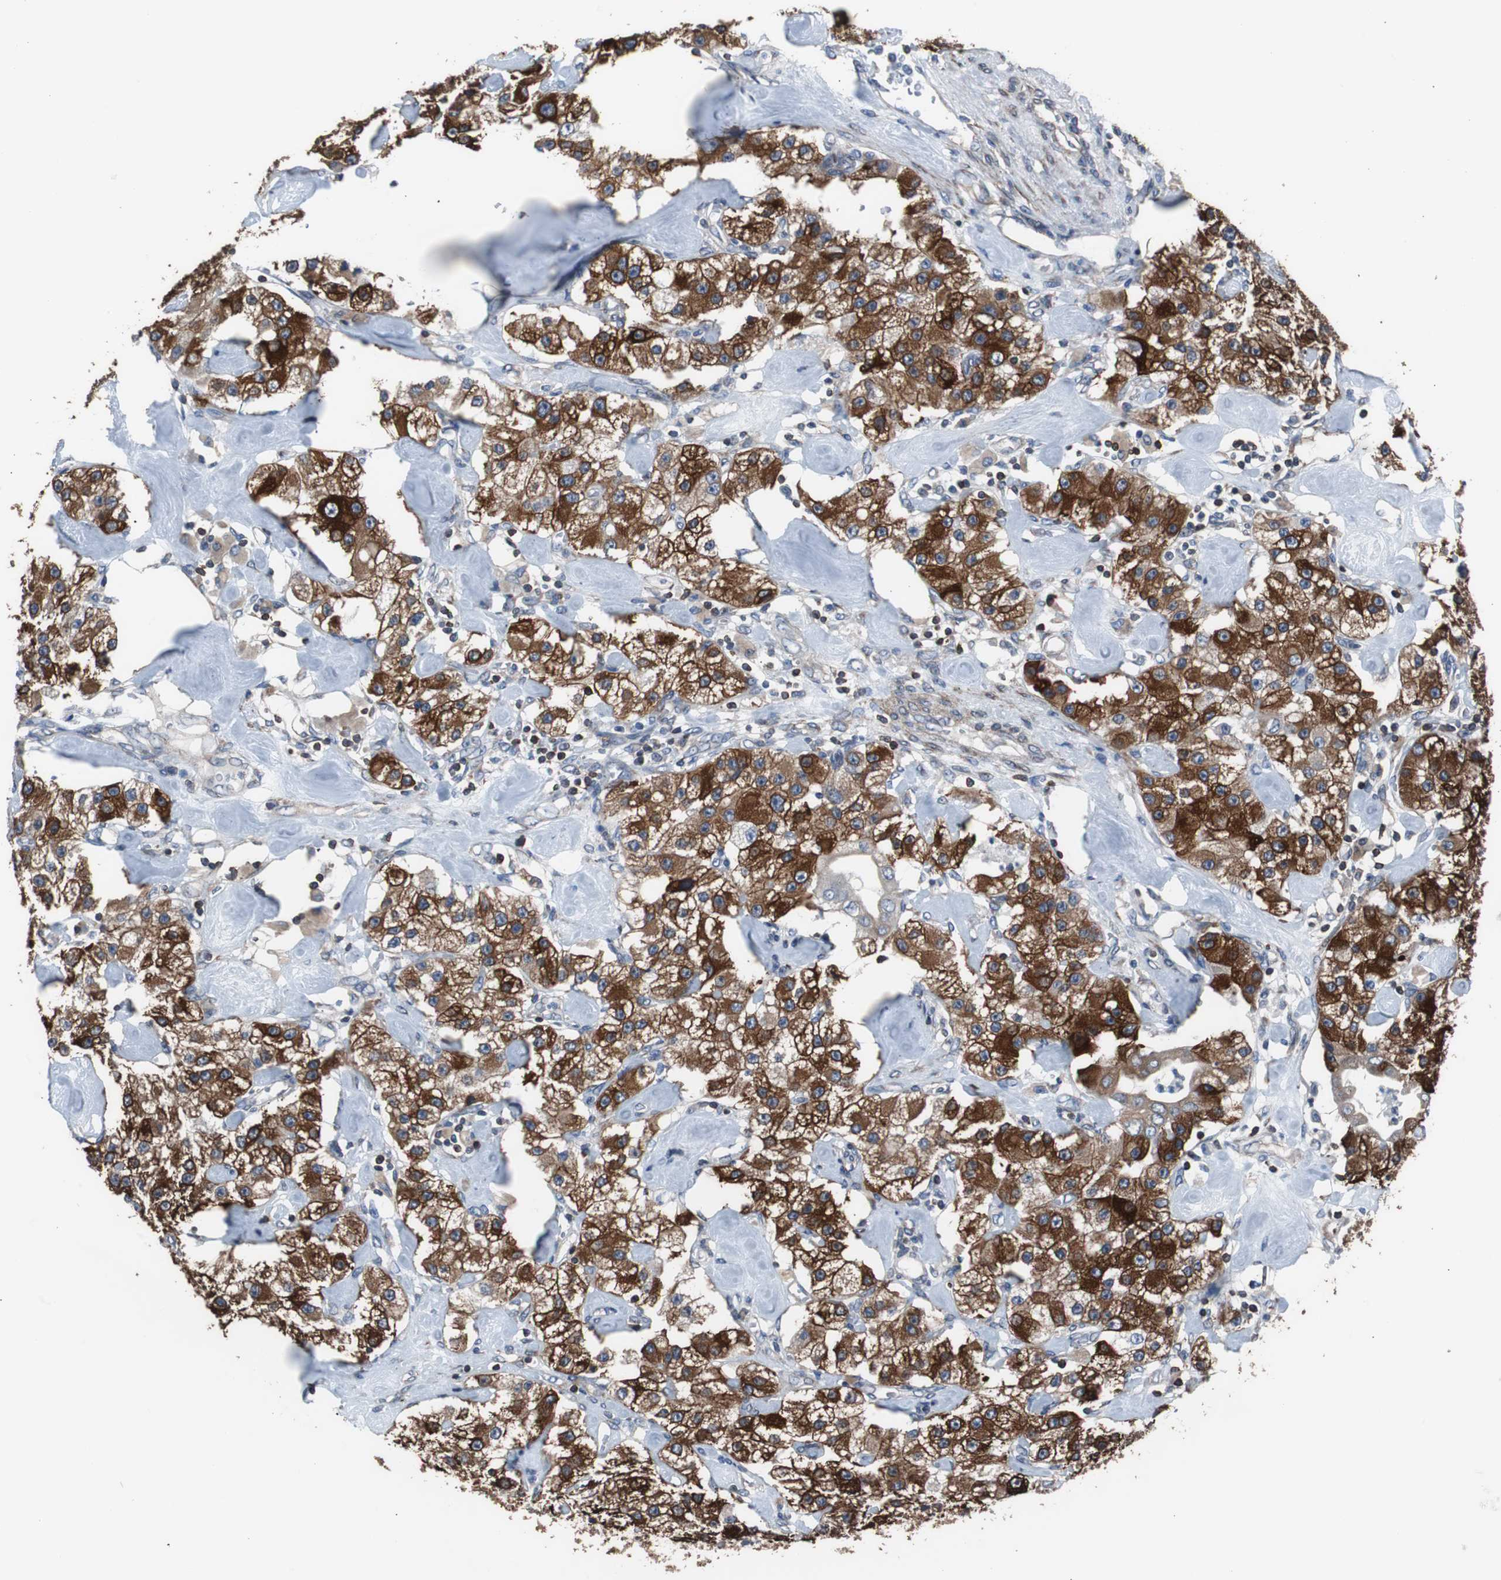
{"staining": {"intensity": "strong", "quantity": ">75%", "location": "cytoplasmic/membranous"}, "tissue": "carcinoid", "cell_type": "Tumor cells", "image_type": "cancer", "snomed": [{"axis": "morphology", "description": "Carcinoid, malignant, NOS"}, {"axis": "topography", "description": "Pancreas"}], "caption": "This micrograph reveals immunohistochemistry (IHC) staining of carcinoid, with high strong cytoplasmic/membranous staining in approximately >75% of tumor cells.", "gene": "PBXIP1", "patient": {"sex": "male", "age": 41}}